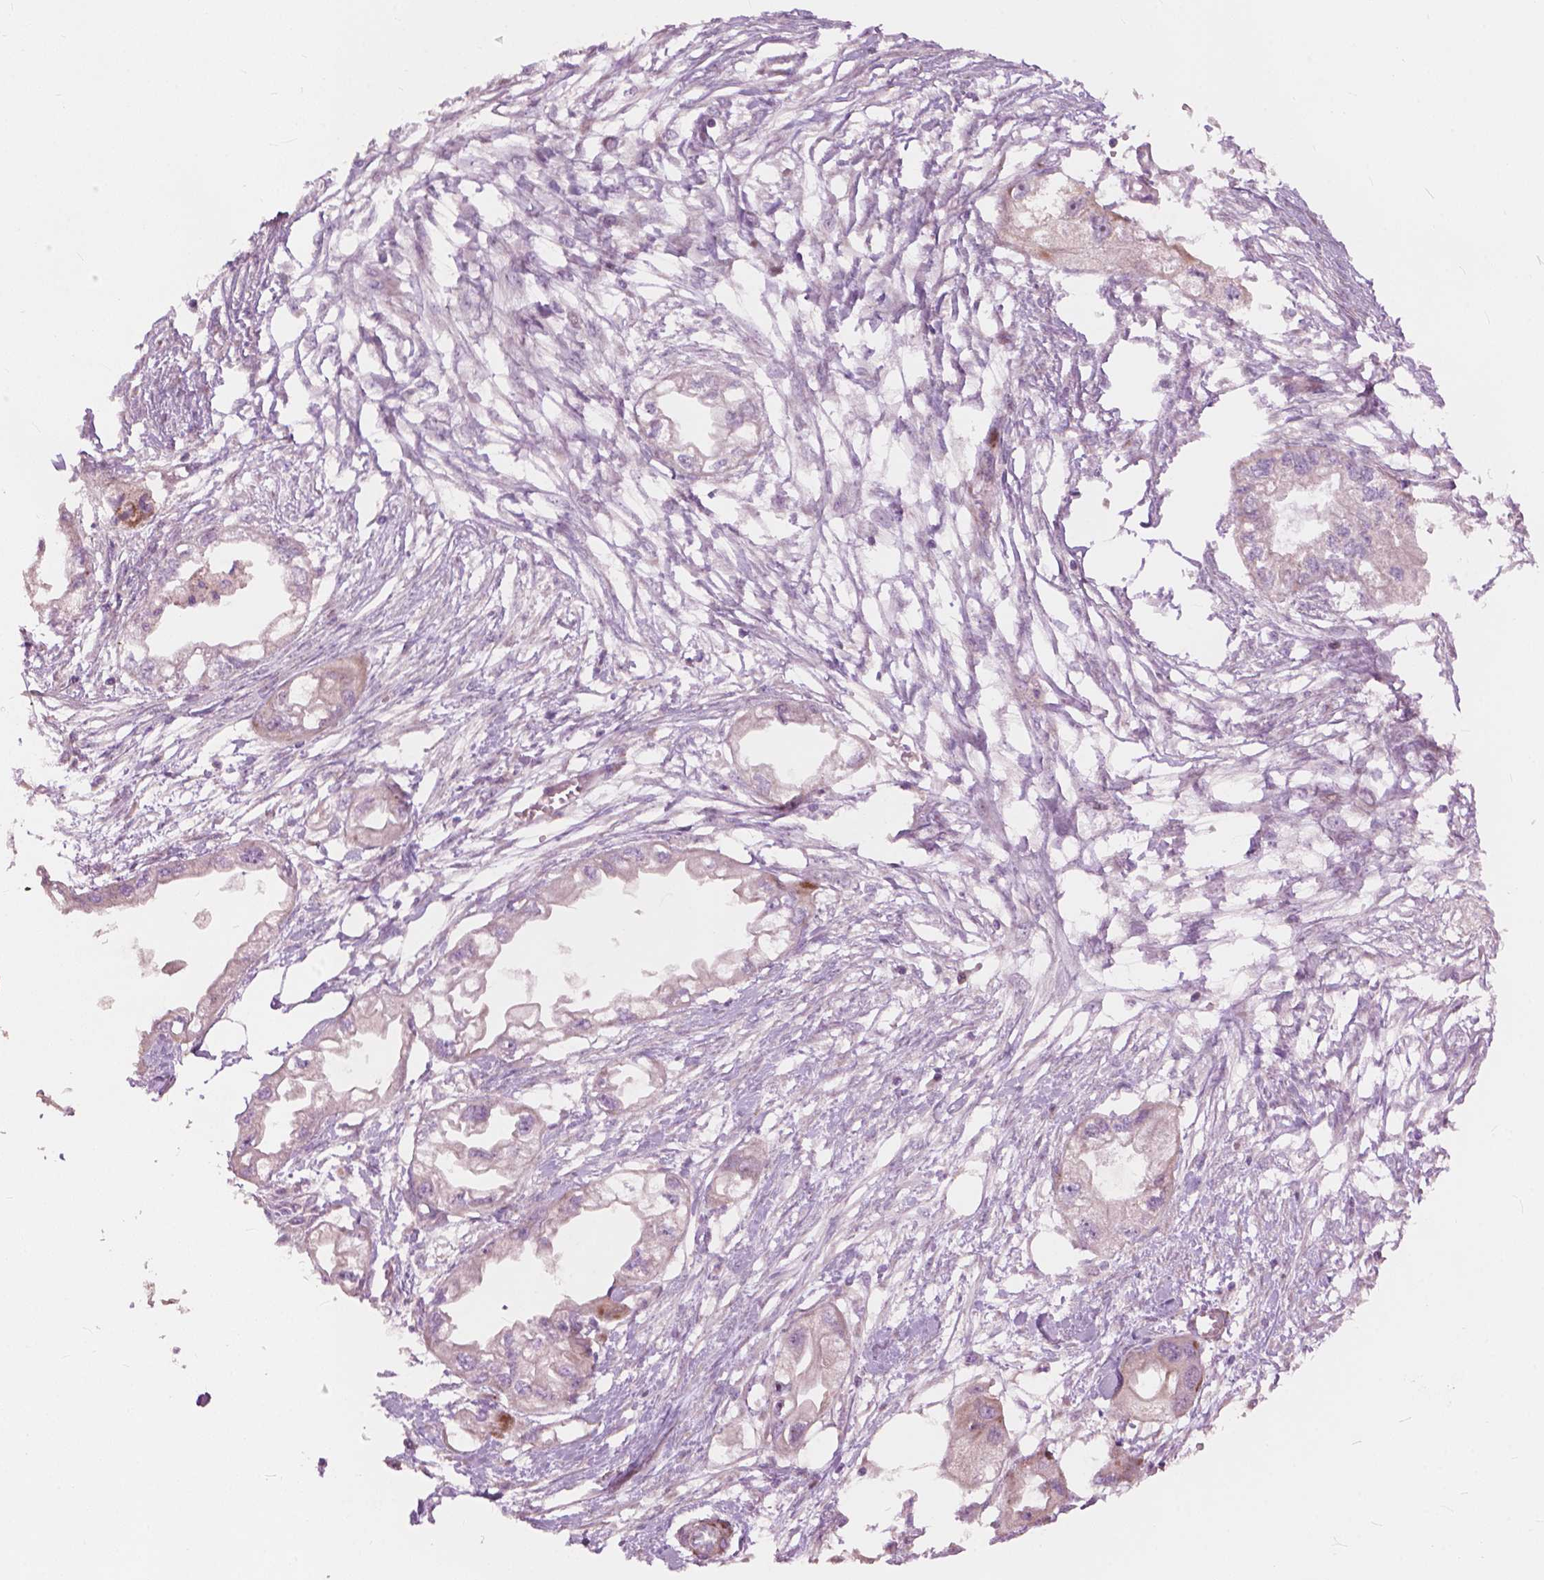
{"staining": {"intensity": "negative", "quantity": "none", "location": "none"}, "tissue": "endometrial cancer", "cell_type": "Tumor cells", "image_type": "cancer", "snomed": [{"axis": "morphology", "description": "Adenocarcinoma, NOS"}, {"axis": "morphology", "description": "Adenocarcinoma, metastatic, NOS"}, {"axis": "topography", "description": "Adipose tissue"}, {"axis": "topography", "description": "Endometrium"}], "caption": "This is an IHC histopathology image of endometrial adenocarcinoma. There is no staining in tumor cells.", "gene": "MORN1", "patient": {"sex": "female", "age": 67}}